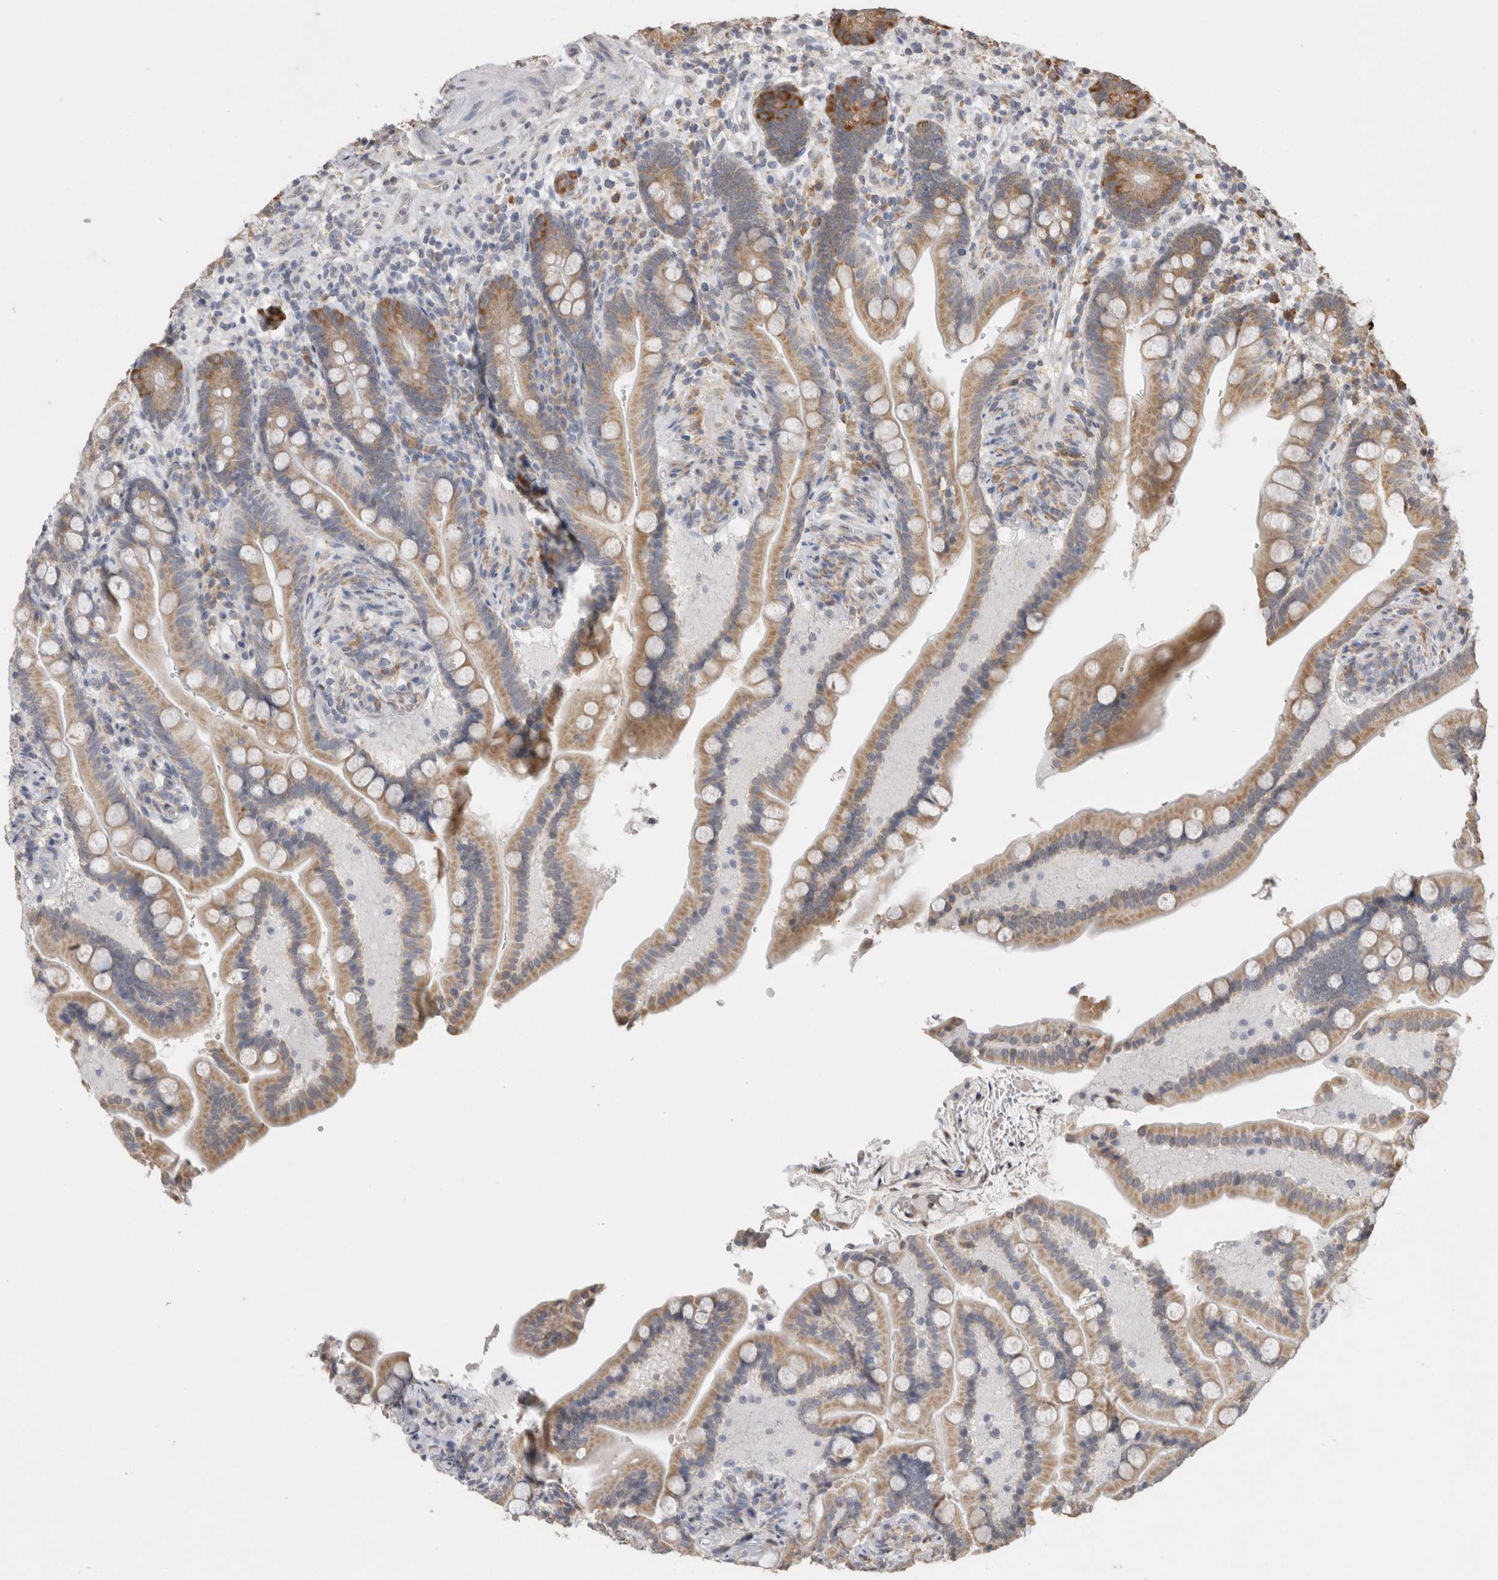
{"staining": {"intensity": "weak", "quantity": "<25%", "location": "cytoplasmic/membranous"}, "tissue": "colon", "cell_type": "Endothelial cells", "image_type": "normal", "snomed": [{"axis": "morphology", "description": "Normal tissue, NOS"}, {"axis": "topography", "description": "Smooth muscle"}, {"axis": "topography", "description": "Colon"}], "caption": "This is an immunohistochemistry photomicrograph of benign colon. There is no staining in endothelial cells.", "gene": "NOMO1", "patient": {"sex": "male", "age": 73}}